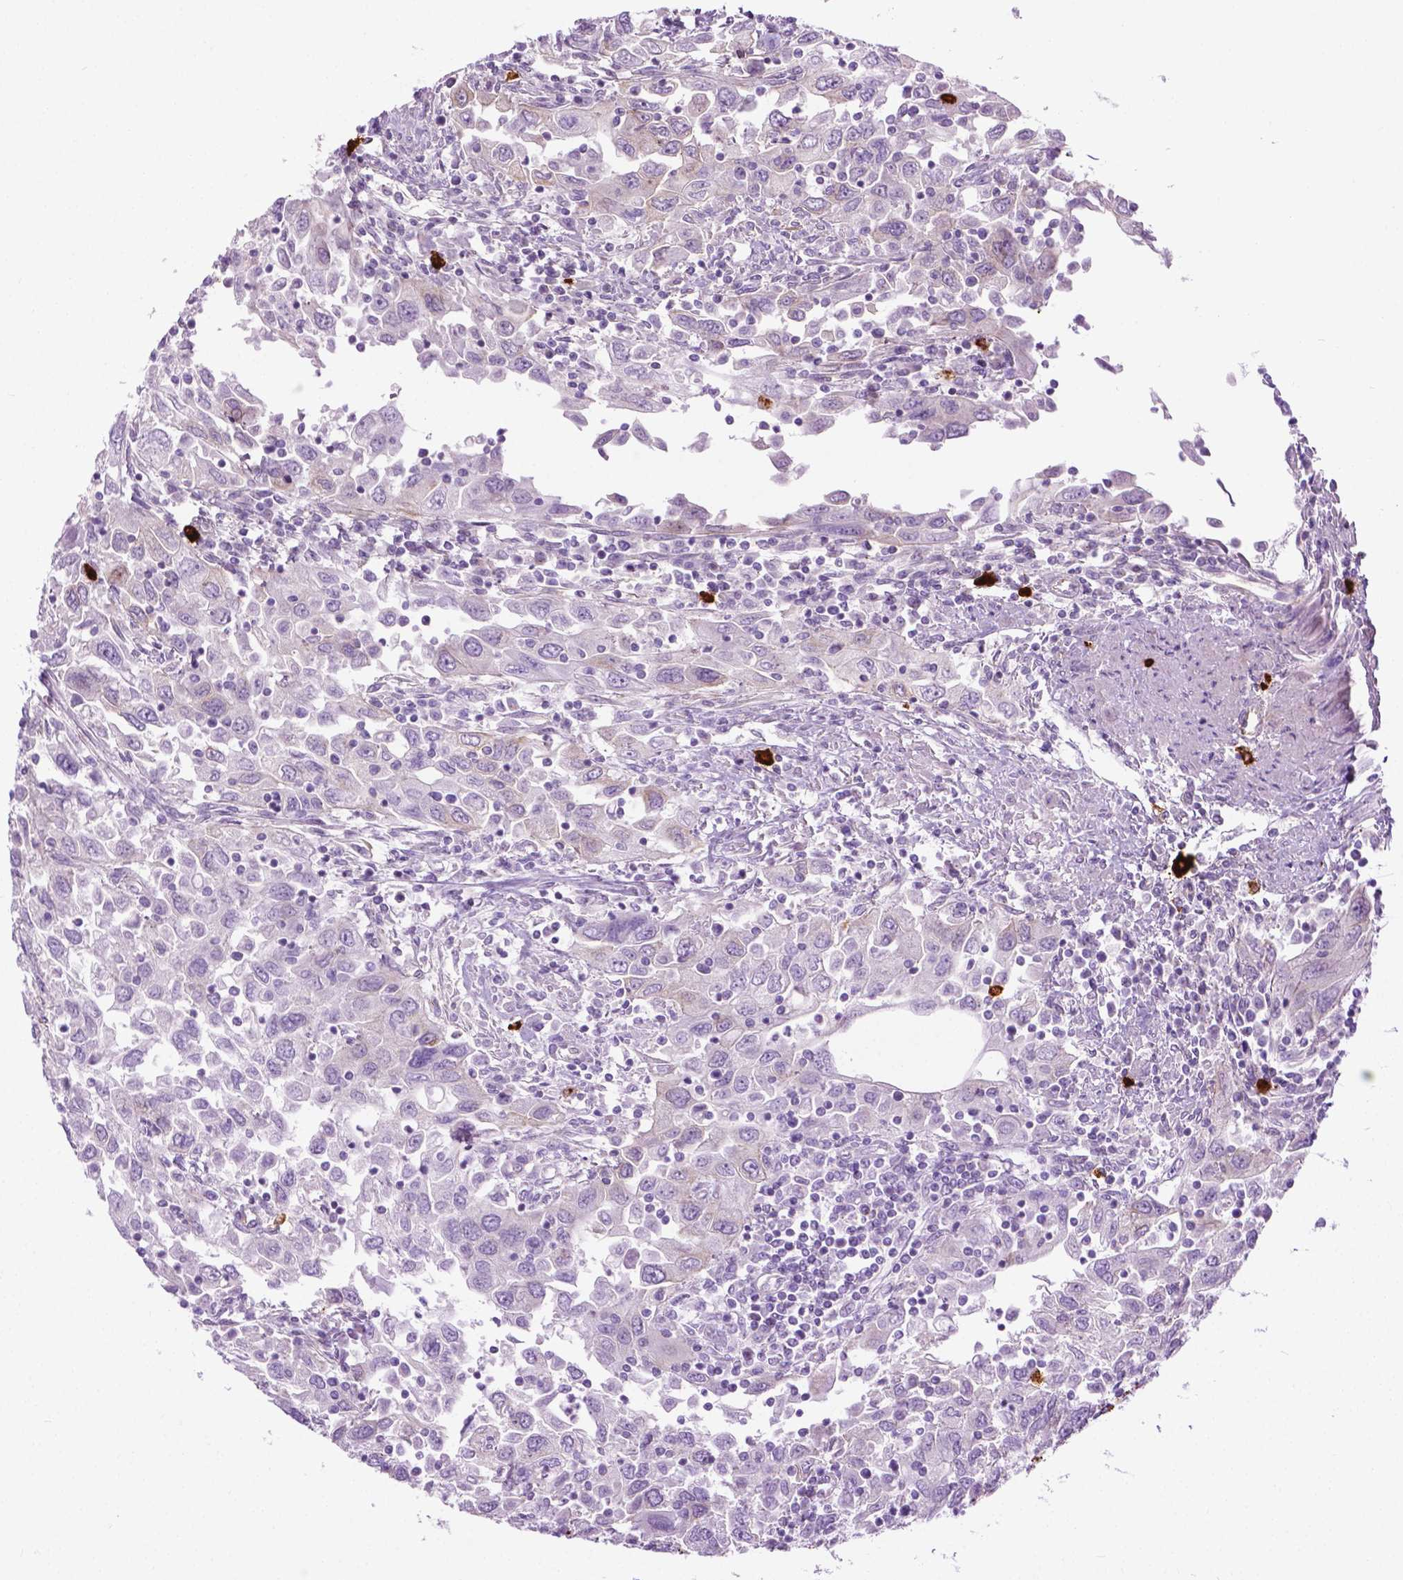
{"staining": {"intensity": "negative", "quantity": "none", "location": "none"}, "tissue": "urothelial cancer", "cell_type": "Tumor cells", "image_type": "cancer", "snomed": [{"axis": "morphology", "description": "Urothelial carcinoma, High grade"}, {"axis": "topography", "description": "Urinary bladder"}], "caption": "This is an IHC histopathology image of human urothelial cancer. There is no staining in tumor cells.", "gene": "SPECC1L", "patient": {"sex": "male", "age": 76}}